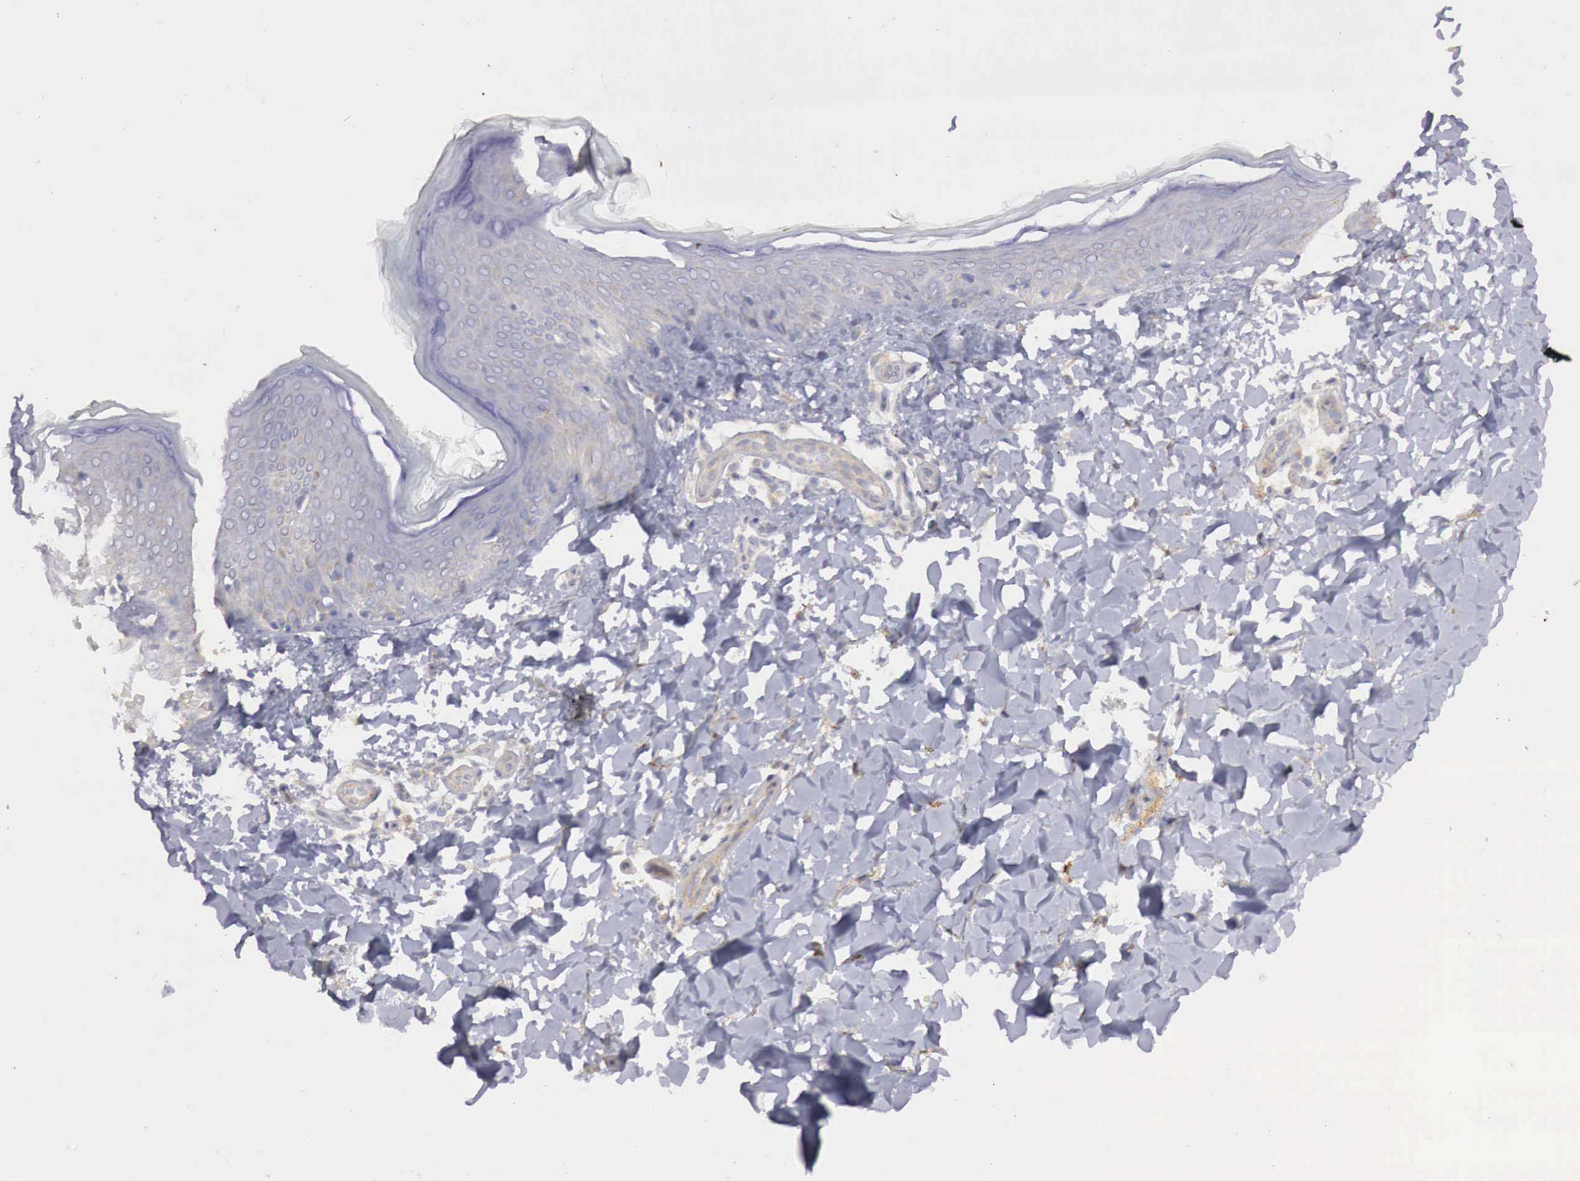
{"staining": {"intensity": "weak", "quantity": "25%-75%", "location": "cytoplasmic/membranous"}, "tissue": "skin", "cell_type": "Fibroblasts", "image_type": "normal", "snomed": [{"axis": "morphology", "description": "Normal tissue, NOS"}, {"axis": "topography", "description": "Skin"}], "caption": "This histopathology image displays immunohistochemistry (IHC) staining of unremarkable human skin, with low weak cytoplasmic/membranous staining in approximately 25%-75% of fibroblasts.", "gene": "KLHDC7B", "patient": {"sex": "female", "age": 17}}